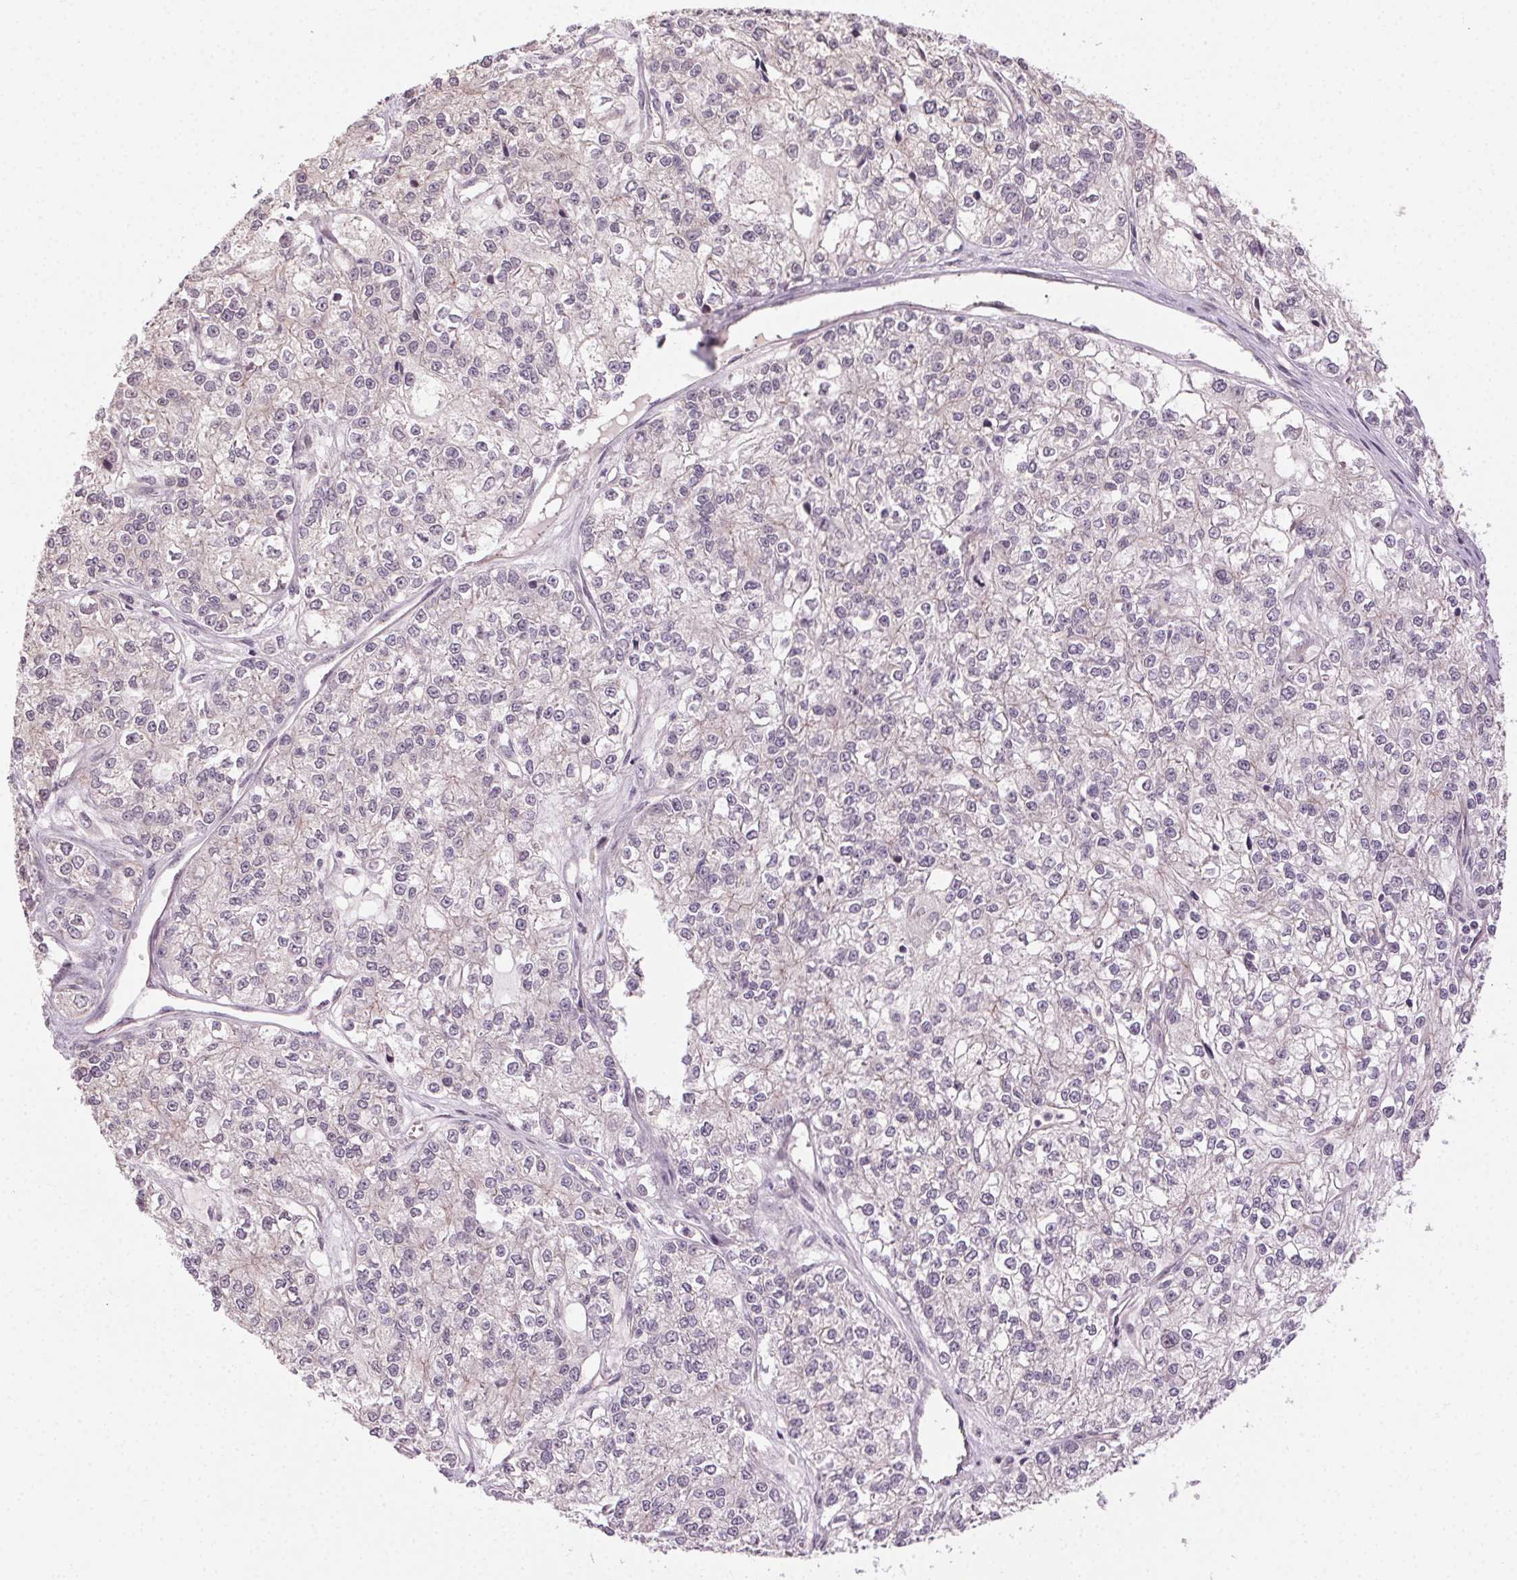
{"staining": {"intensity": "negative", "quantity": "none", "location": "none"}, "tissue": "ovarian cancer", "cell_type": "Tumor cells", "image_type": "cancer", "snomed": [{"axis": "morphology", "description": "Carcinoma, endometroid"}, {"axis": "topography", "description": "Ovary"}], "caption": "IHC of ovarian cancer (endometroid carcinoma) displays no positivity in tumor cells.", "gene": "ATP1B3", "patient": {"sex": "female", "age": 64}}